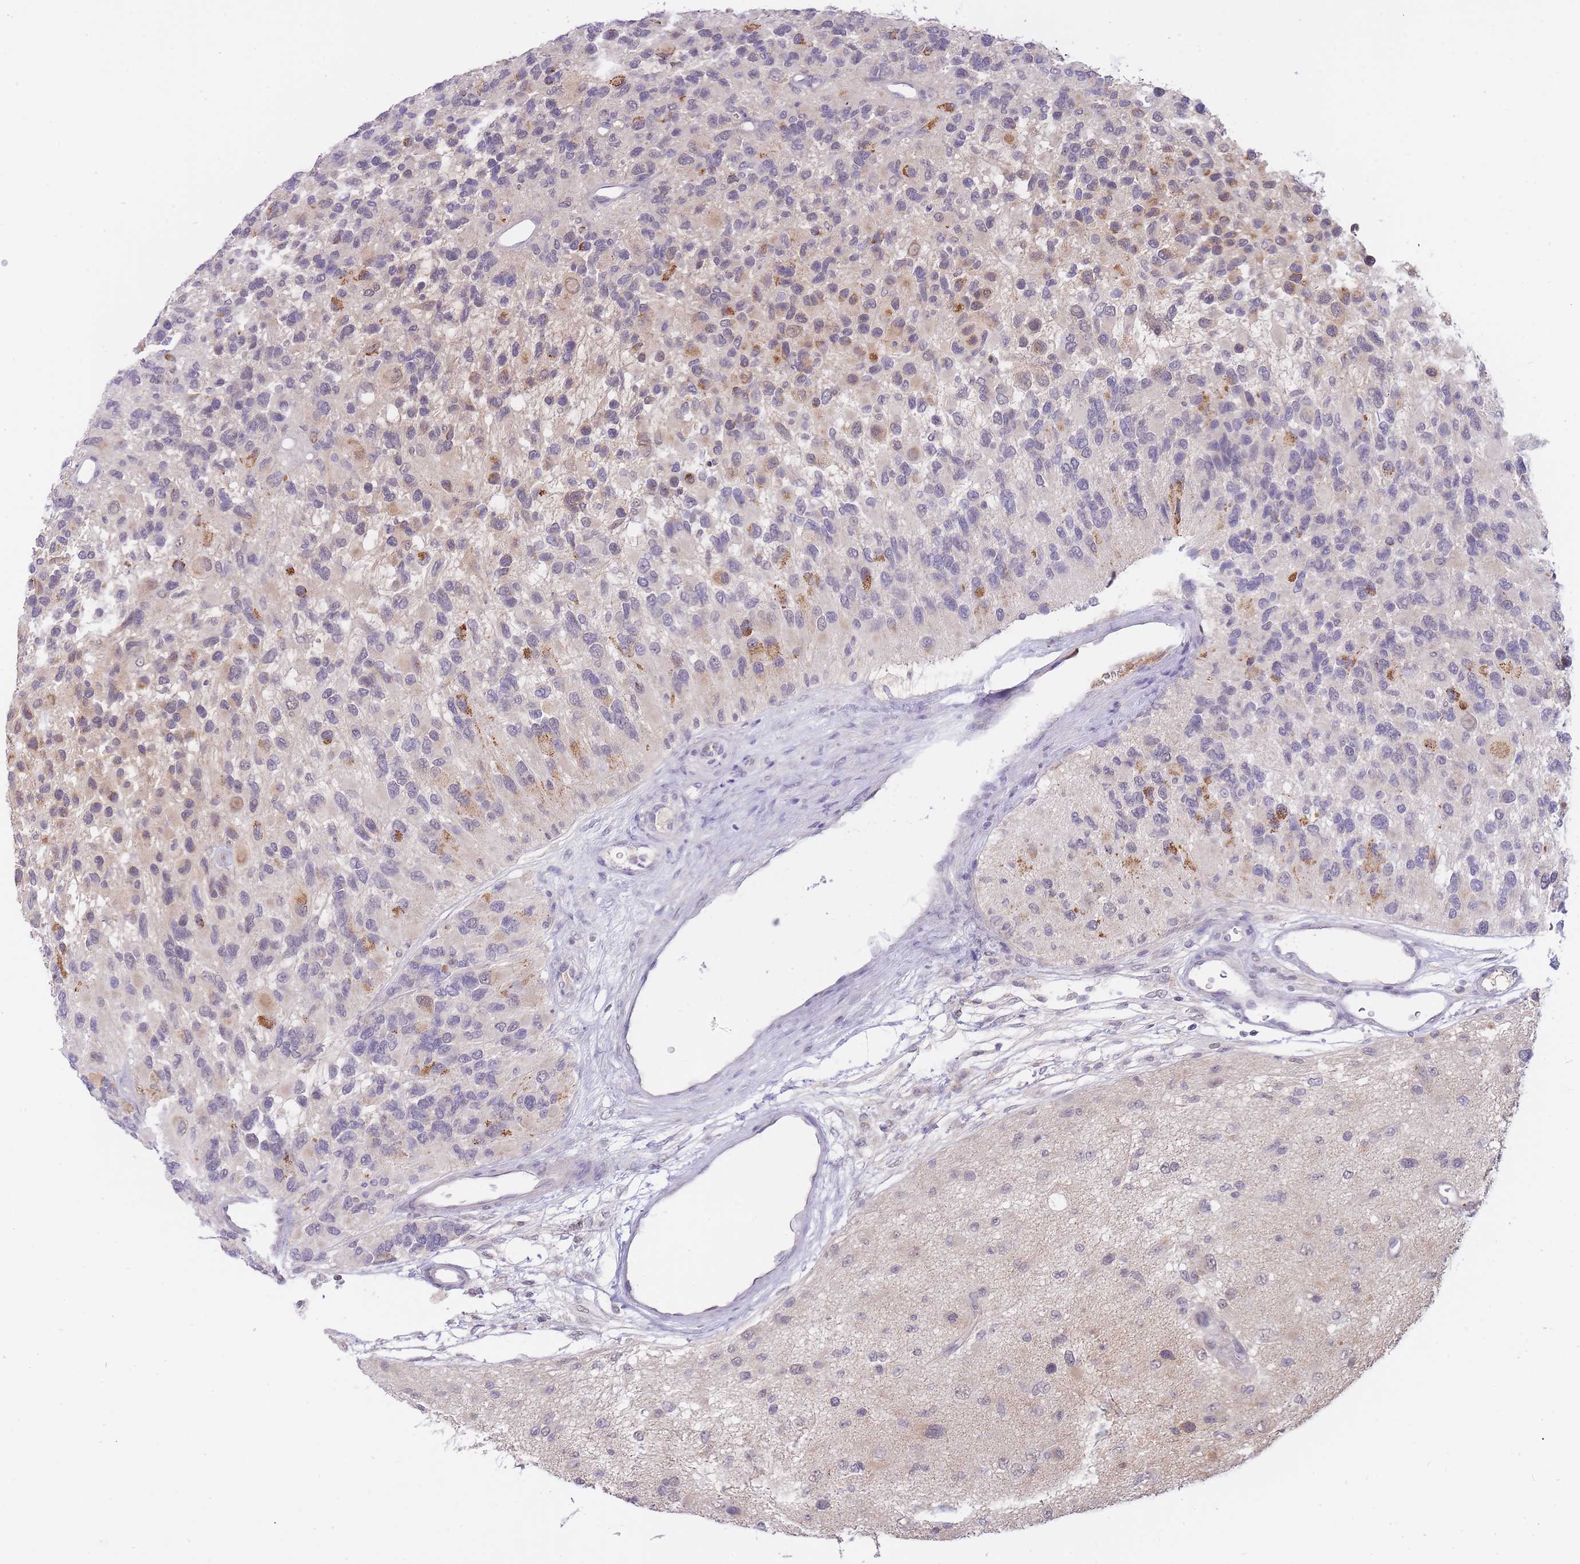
{"staining": {"intensity": "moderate", "quantity": "<25%", "location": "cytoplasmic/membranous"}, "tissue": "glioma", "cell_type": "Tumor cells", "image_type": "cancer", "snomed": [{"axis": "morphology", "description": "Glioma, malignant, High grade"}, {"axis": "topography", "description": "Brain"}], "caption": "A micrograph of malignant glioma (high-grade) stained for a protein exhibits moderate cytoplasmic/membranous brown staining in tumor cells.", "gene": "GOLGA6L25", "patient": {"sex": "male", "age": 77}}